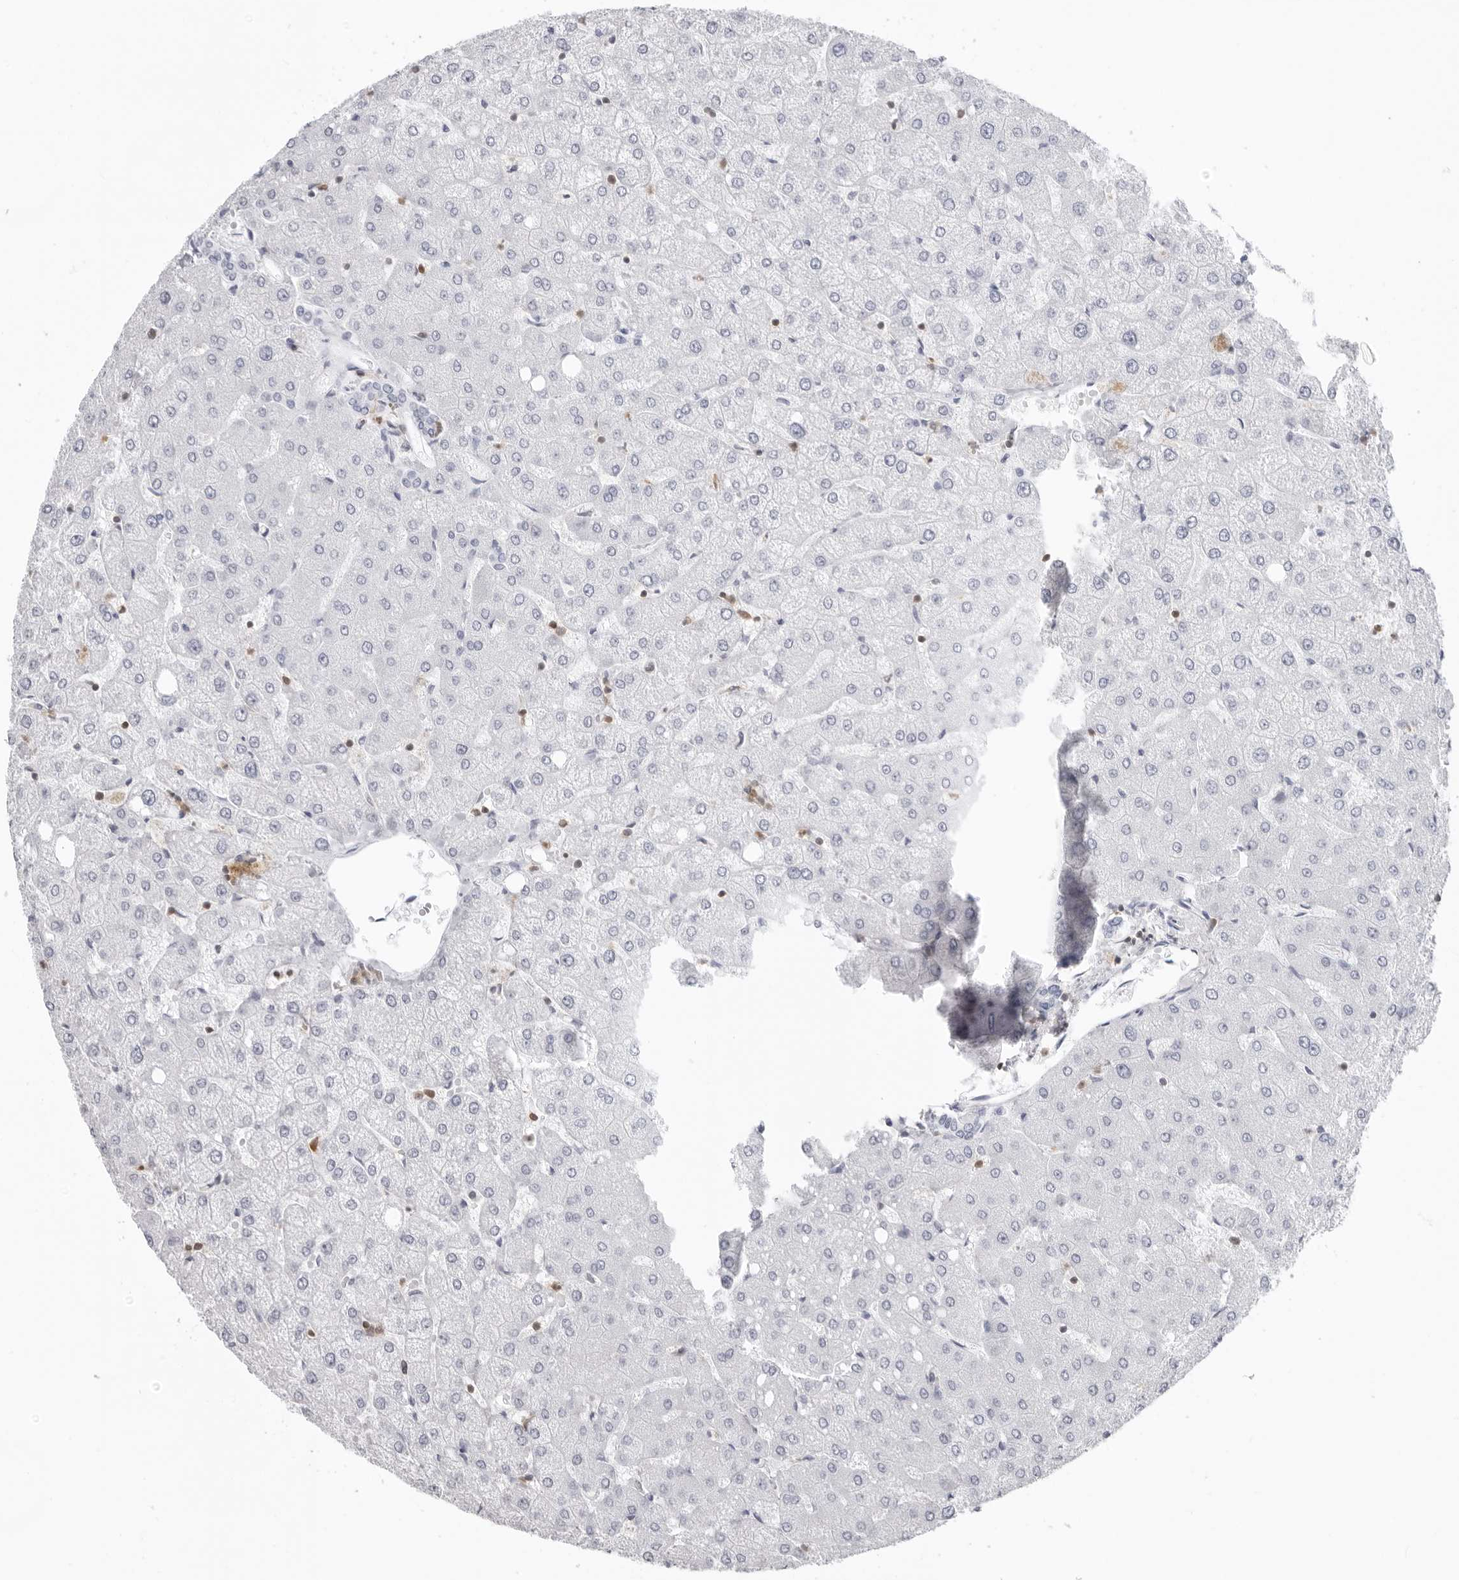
{"staining": {"intensity": "negative", "quantity": "none", "location": "none"}, "tissue": "liver", "cell_type": "Cholangiocytes", "image_type": "normal", "snomed": [{"axis": "morphology", "description": "Normal tissue, NOS"}, {"axis": "topography", "description": "Liver"}], "caption": "Cholangiocytes show no significant expression in benign liver. Brightfield microscopy of IHC stained with DAB (3,3'-diaminobenzidine) (brown) and hematoxylin (blue), captured at high magnification.", "gene": "FMNL1", "patient": {"sex": "female", "age": 54}}